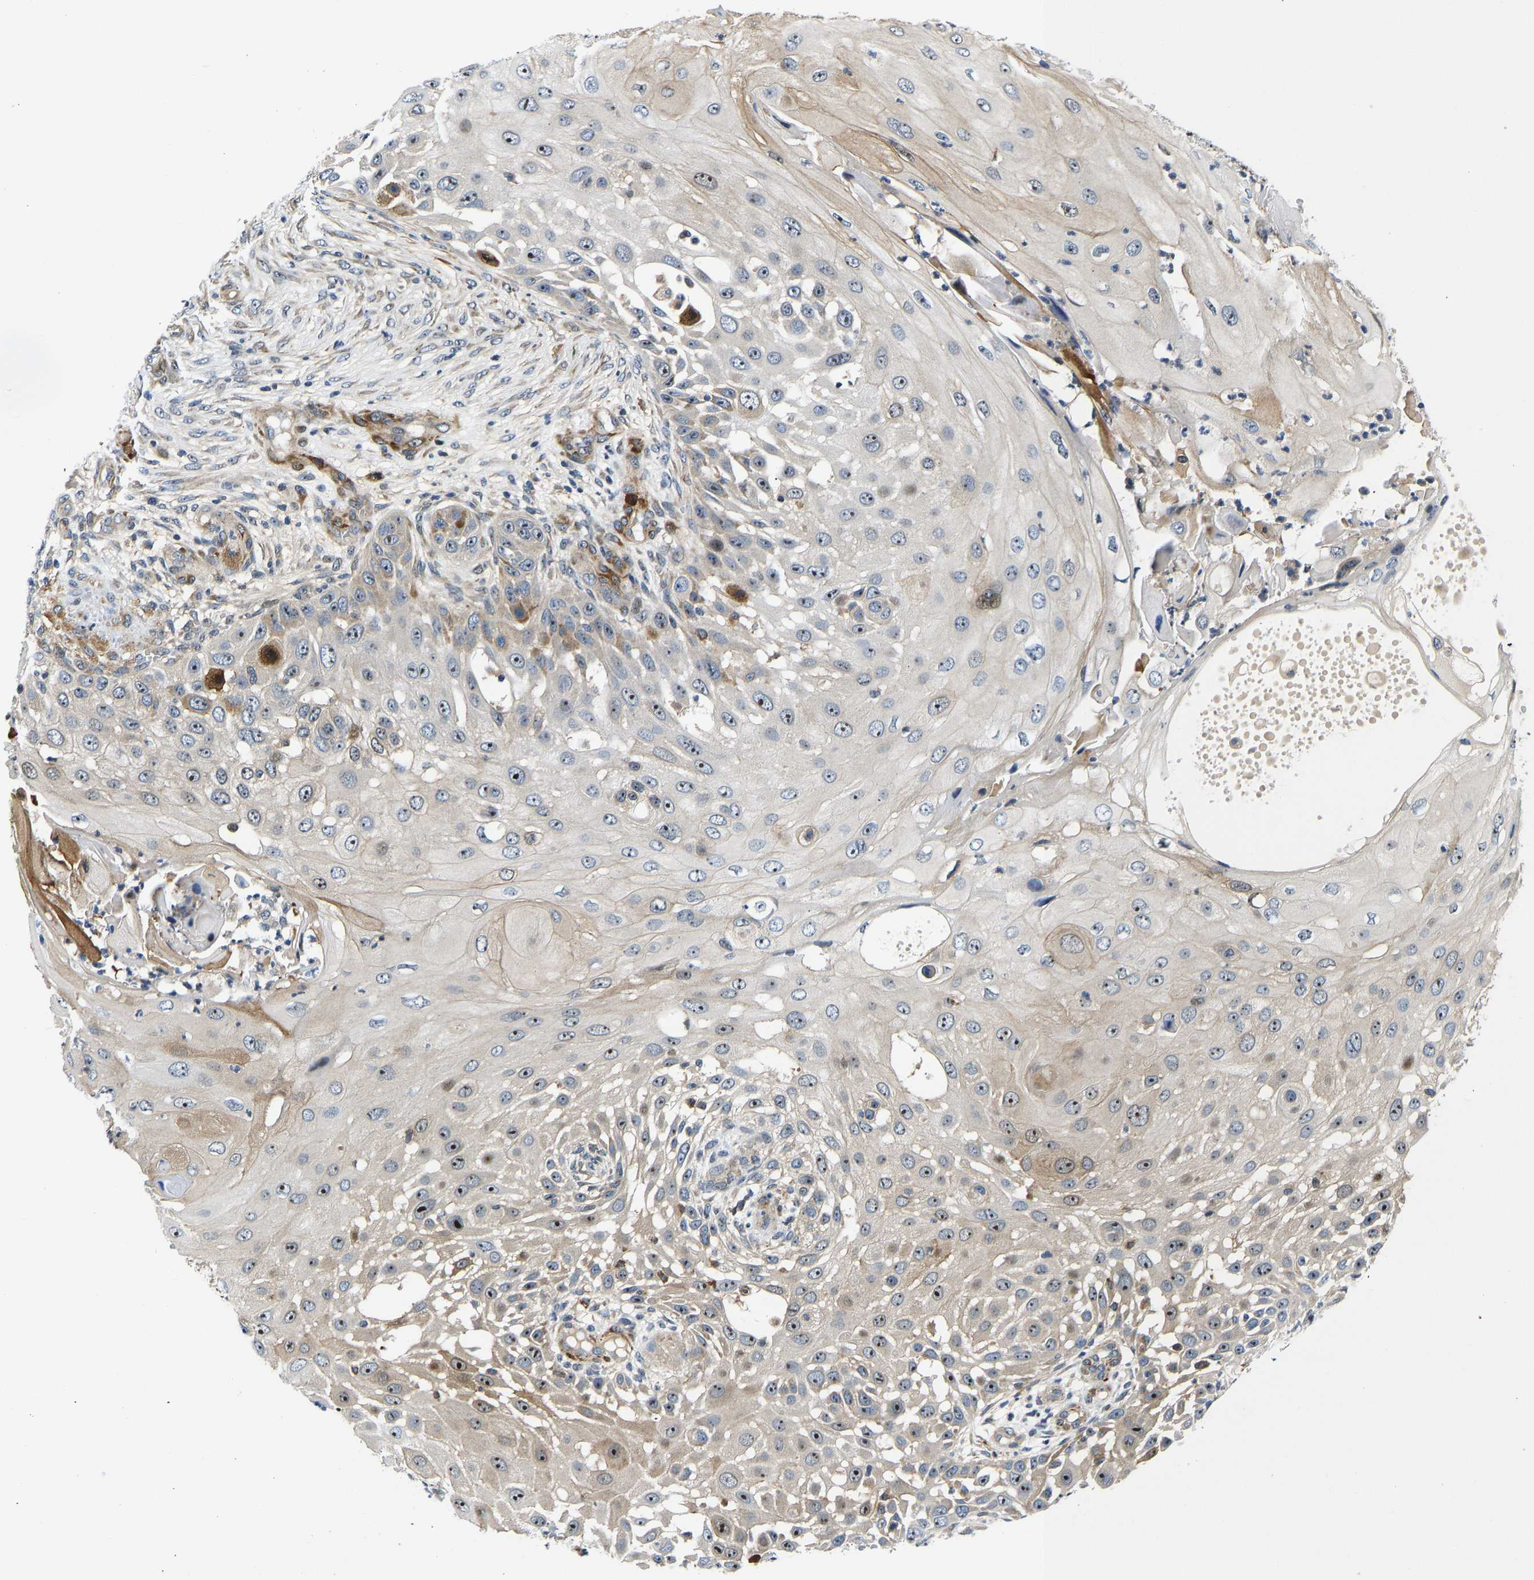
{"staining": {"intensity": "strong", "quantity": "25%-75%", "location": "cytoplasmic/membranous,nuclear"}, "tissue": "skin cancer", "cell_type": "Tumor cells", "image_type": "cancer", "snomed": [{"axis": "morphology", "description": "Squamous cell carcinoma, NOS"}, {"axis": "topography", "description": "Skin"}], "caption": "Skin cancer (squamous cell carcinoma) stained with a brown dye reveals strong cytoplasmic/membranous and nuclear positive staining in approximately 25%-75% of tumor cells.", "gene": "RESF1", "patient": {"sex": "female", "age": 44}}